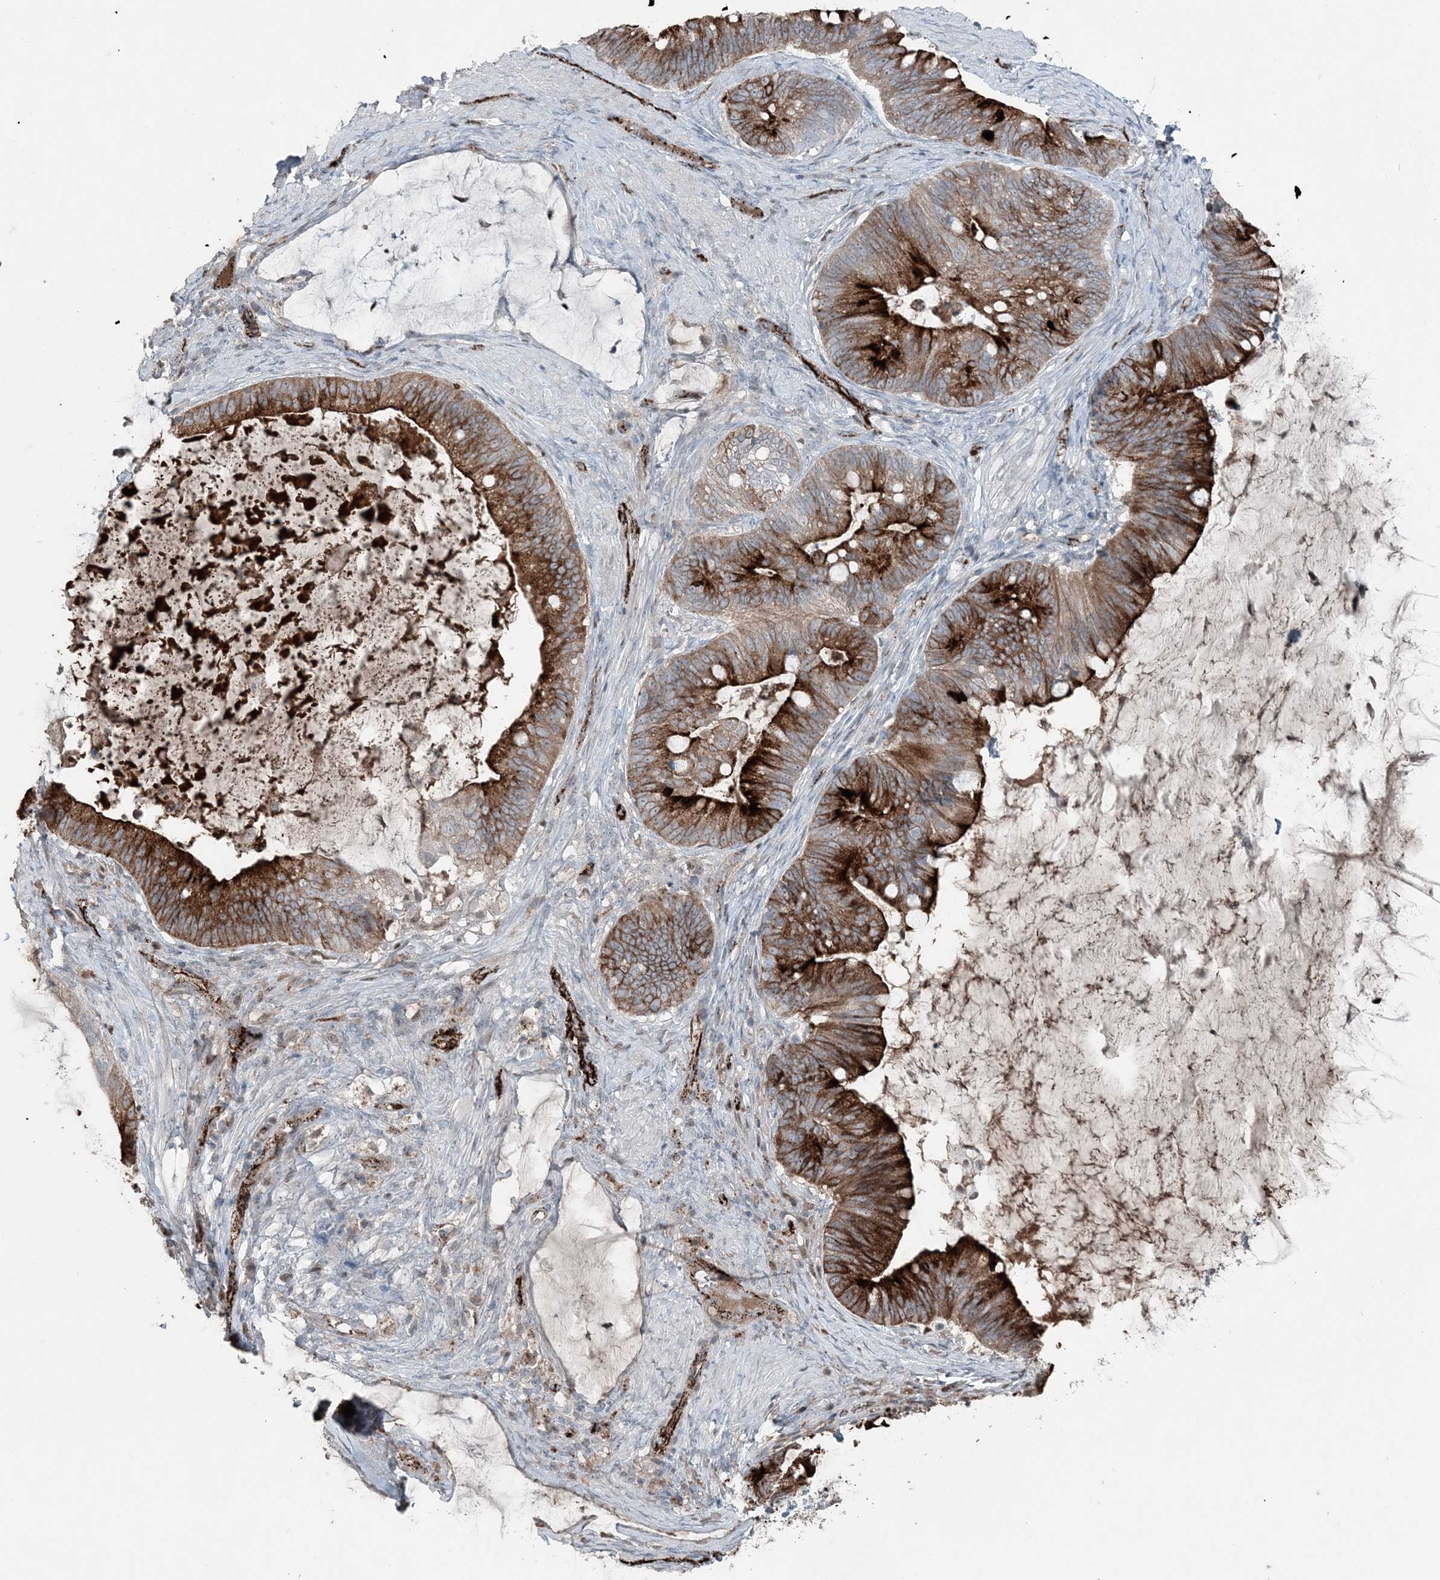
{"staining": {"intensity": "strong", "quantity": ">75%", "location": "cytoplasmic/membranous"}, "tissue": "ovarian cancer", "cell_type": "Tumor cells", "image_type": "cancer", "snomed": [{"axis": "morphology", "description": "Cystadenocarcinoma, mucinous, NOS"}, {"axis": "topography", "description": "Ovary"}], "caption": "Immunohistochemistry staining of ovarian cancer, which demonstrates high levels of strong cytoplasmic/membranous expression in about >75% of tumor cells indicating strong cytoplasmic/membranous protein expression. The staining was performed using DAB (3,3'-diaminobenzidine) (brown) for protein detection and nuclei were counterstained in hematoxylin (blue).", "gene": "ELOVL7", "patient": {"sex": "female", "age": 61}}